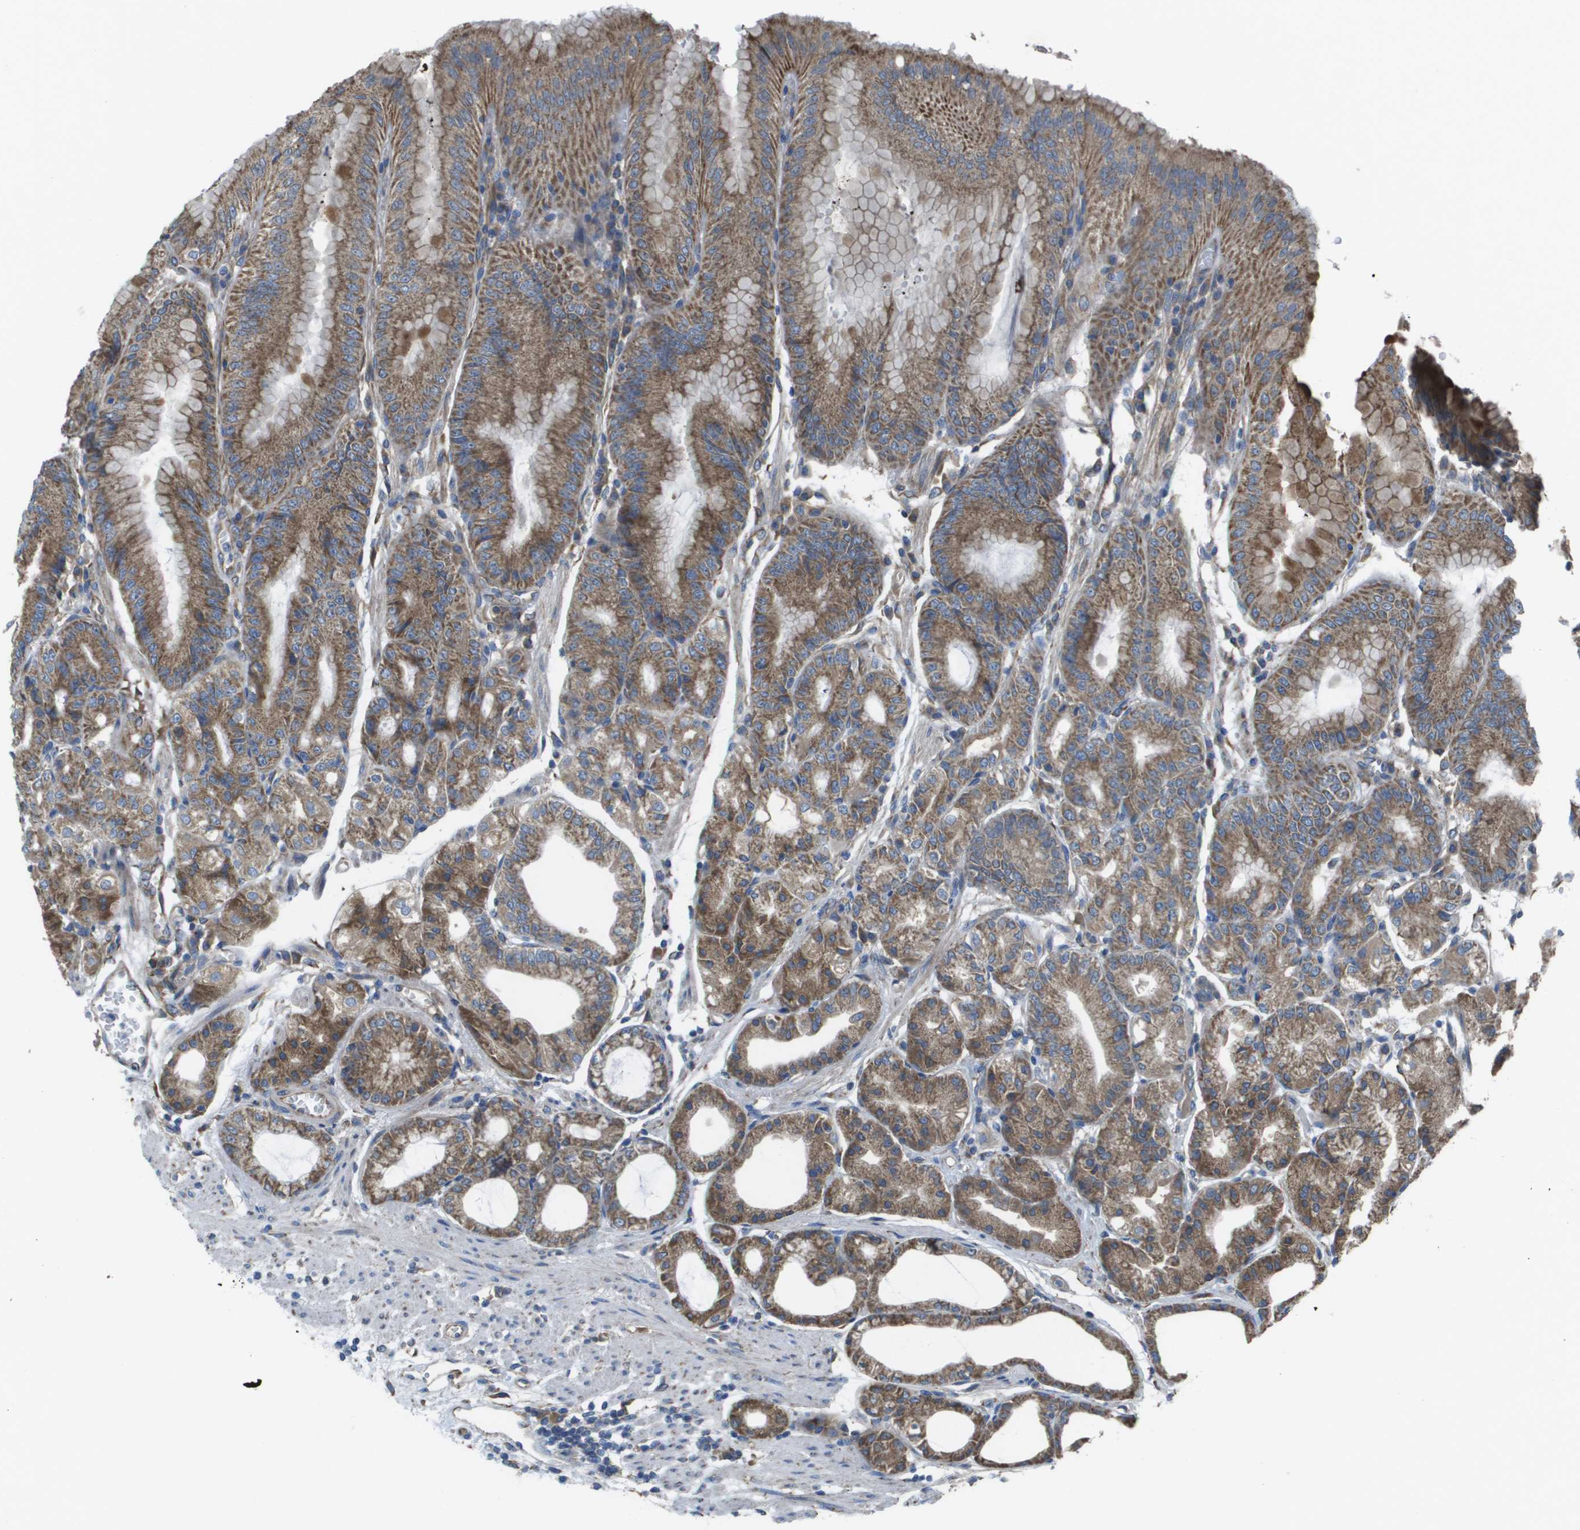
{"staining": {"intensity": "strong", "quantity": "25%-75%", "location": "cytoplasmic/membranous"}, "tissue": "stomach", "cell_type": "Glandular cells", "image_type": "normal", "snomed": [{"axis": "morphology", "description": "Normal tissue, NOS"}, {"axis": "topography", "description": "Stomach, lower"}], "caption": "Immunohistochemical staining of benign stomach exhibits 25%-75% levels of strong cytoplasmic/membranous protein positivity in approximately 25%-75% of glandular cells. (Brightfield microscopy of DAB IHC at high magnification).", "gene": "CLCN2", "patient": {"sex": "male", "age": 71}}